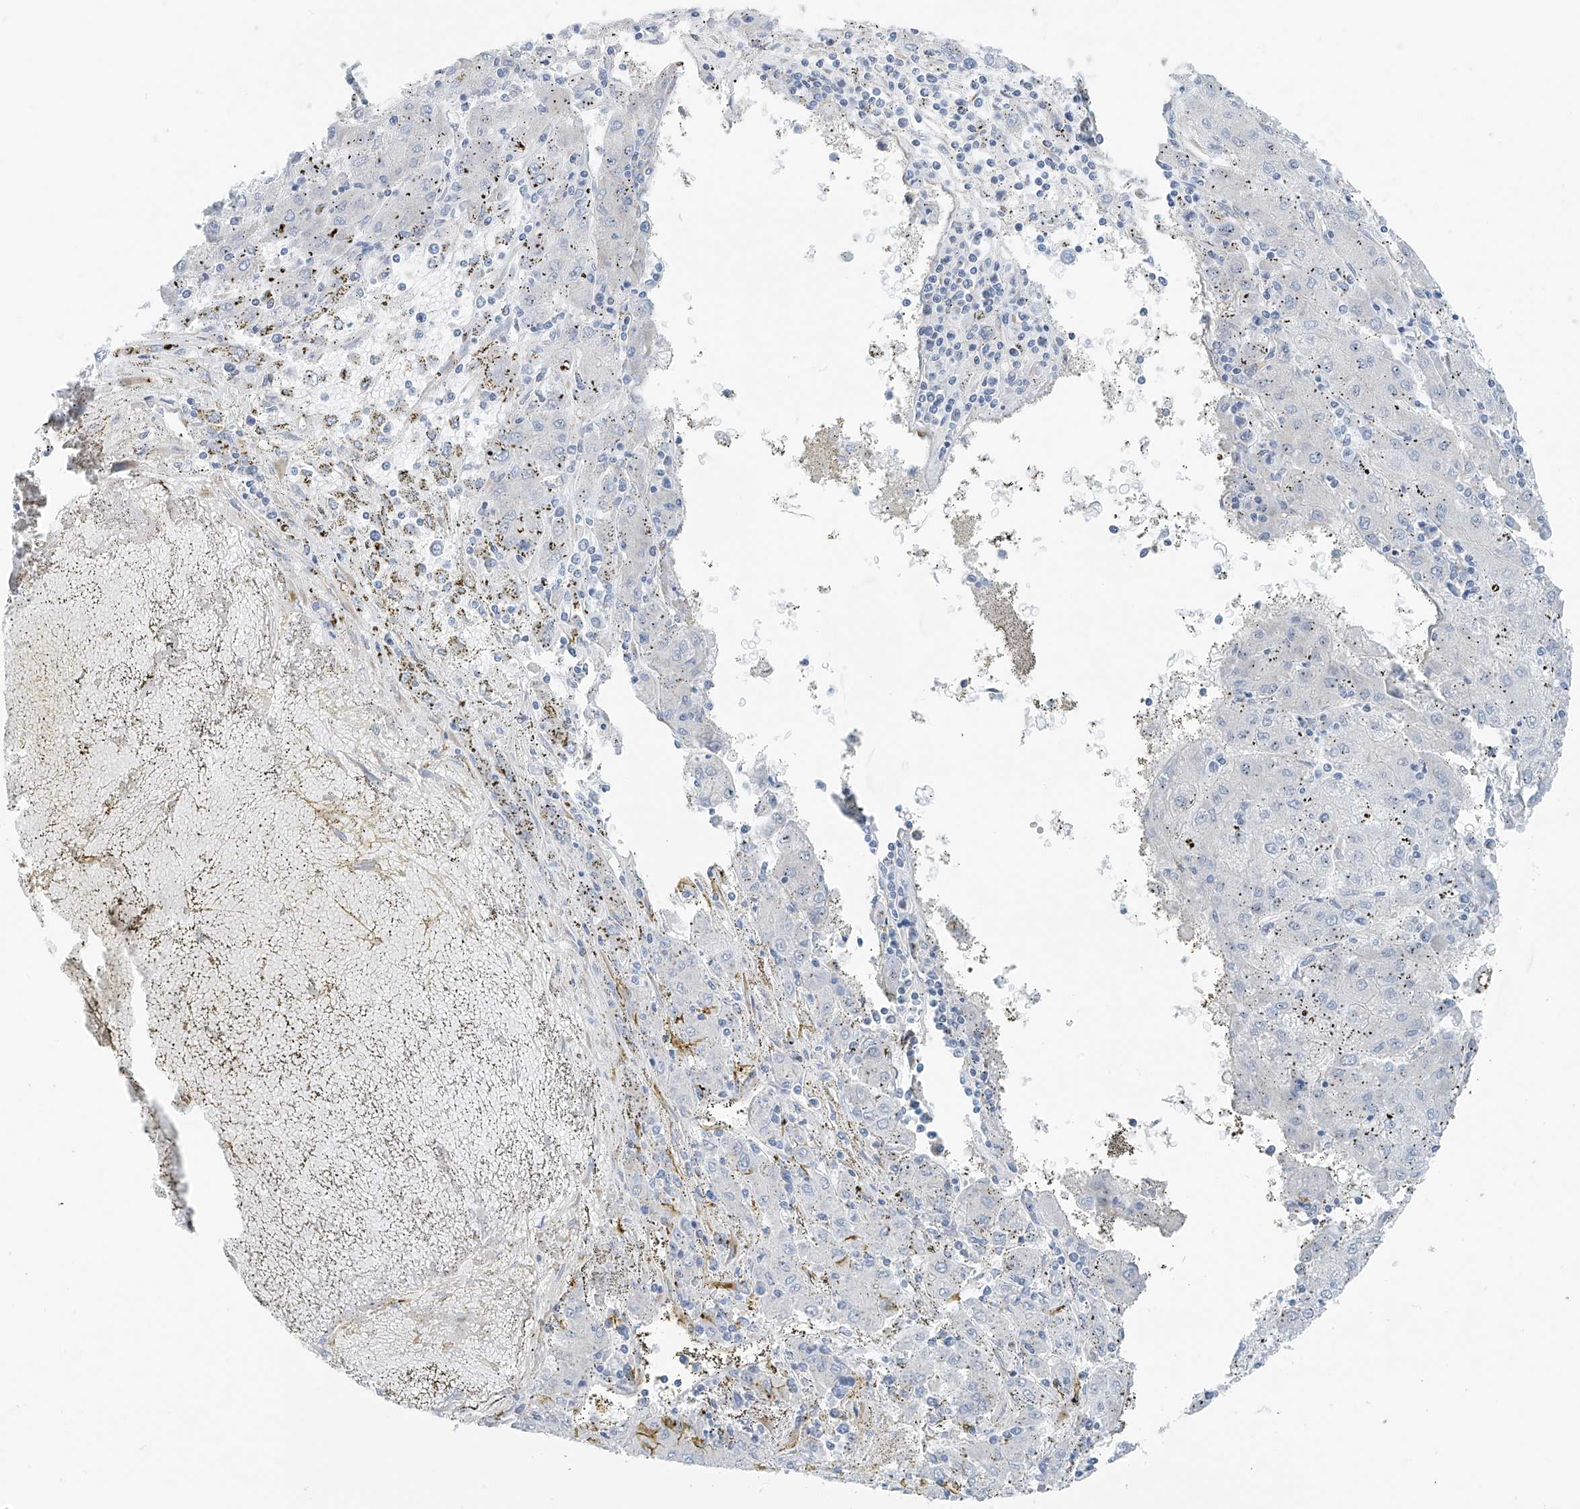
{"staining": {"intensity": "negative", "quantity": "none", "location": "none"}, "tissue": "liver cancer", "cell_type": "Tumor cells", "image_type": "cancer", "snomed": [{"axis": "morphology", "description": "Carcinoma, Hepatocellular, NOS"}, {"axis": "topography", "description": "Liver"}], "caption": "The histopathology image shows no significant positivity in tumor cells of liver cancer (hepatocellular carcinoma). The staining was performed using DAB to visualize the protein expression in brown, while the nuclei were stained in blue with hematoxylin (Magnification: 20x).", "gene": "RCN2", "patient": {"sex": "male", "age": 72}}